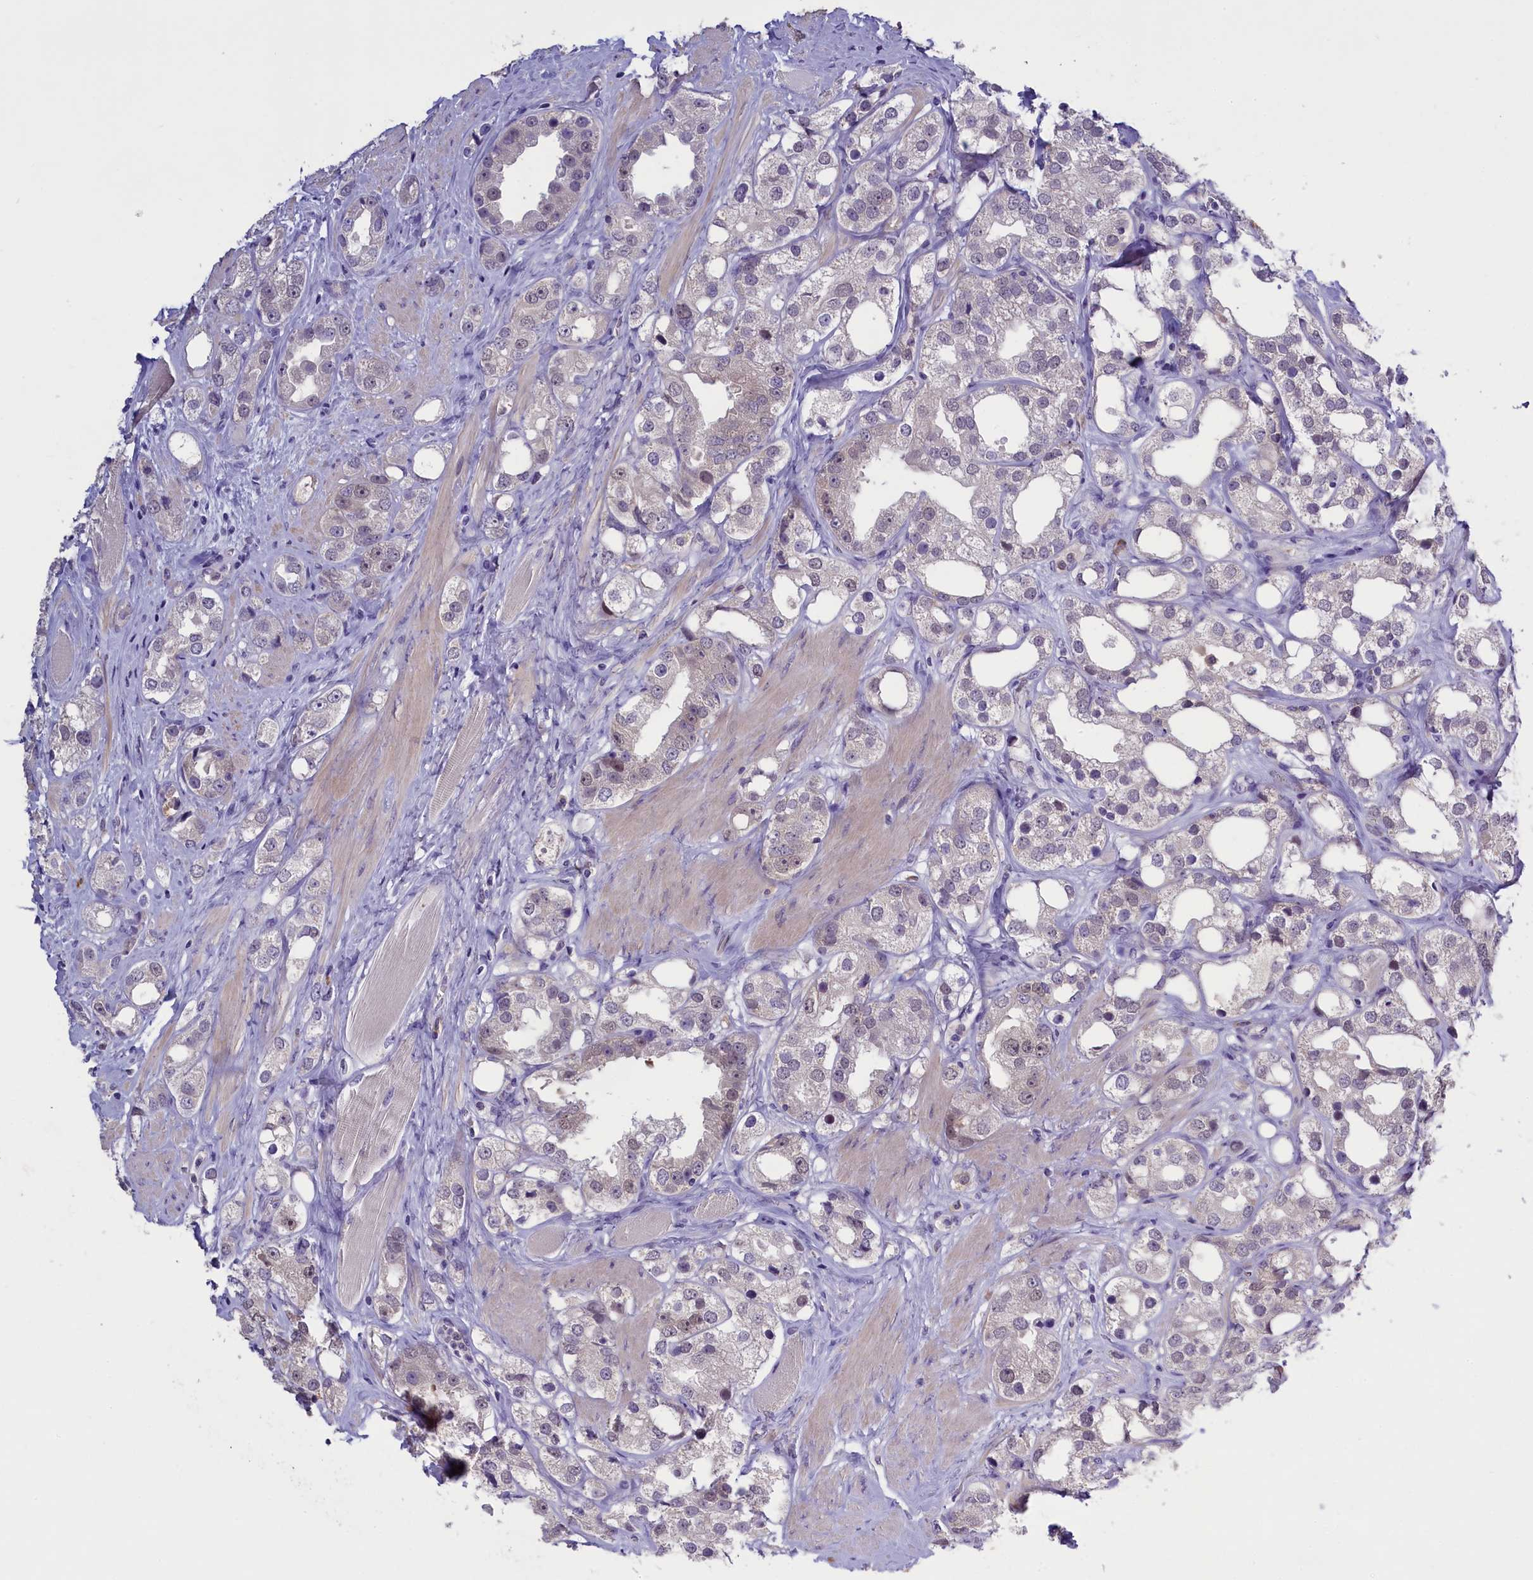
{"staining": {"intensity": "negative", "quantity": "none", "location": "none"}, "tissue": "prostate cancer", "cell_type": "Tumor cells", "image_type": "cancer", "snomed": [{"axis": "morphology", "description": "Adenocarcinoma, NOS"}, {"axis": "topography", "description": "Prostate"}], "caption": "This is an immunohistochemistry histopathology image of prostate cancer. There is no expression in tumor cells.", "gene": "ENPP6", "patient": {"sex": "male", "age": 79}}